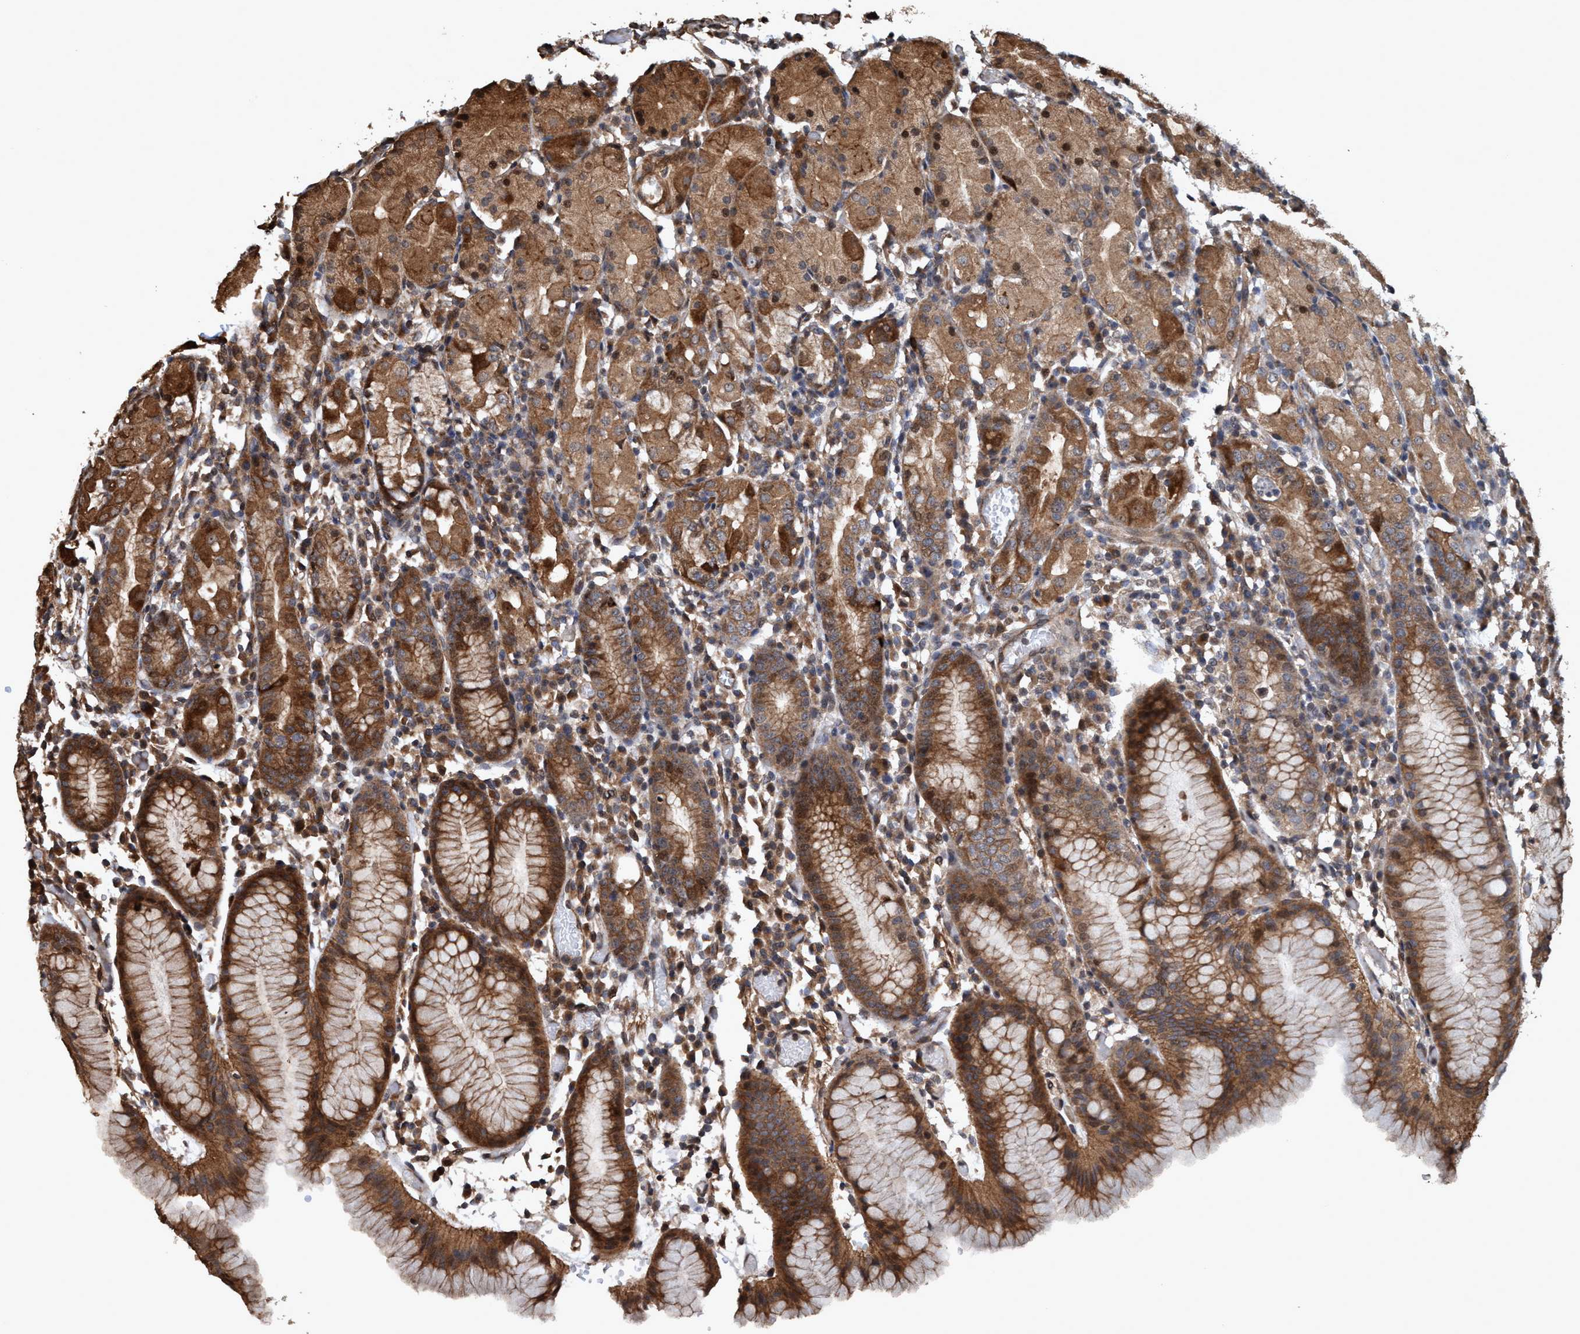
{"staining": {"intensity": "moderate", "quantity": ">75%", "location": "cytoplasmic/membranous"}, "tissue": "stomach", "cell_type": "Glandular cells", "image_type": "normal", "snomed": [{"axis": "morphology", "description": "Normal tissue, NOS"}, {"axis": "topography", "description": "Stomach"}, {"axis": "topography", "description": "Stomach, lower"}], "caption": "Brown immunohistochemical staining in benign human stomach displays moderate cytoplasmic/membranous staining in about >75% of glandular cells. The staining is performed using DAB (3,3'-diaminobenzidine) brown chromogen to label protein expression. The nuclei are counter-stained blue using hematoxylin.", "gene": "TRPC7", "patient": {"sex": "female", "age": 75}}